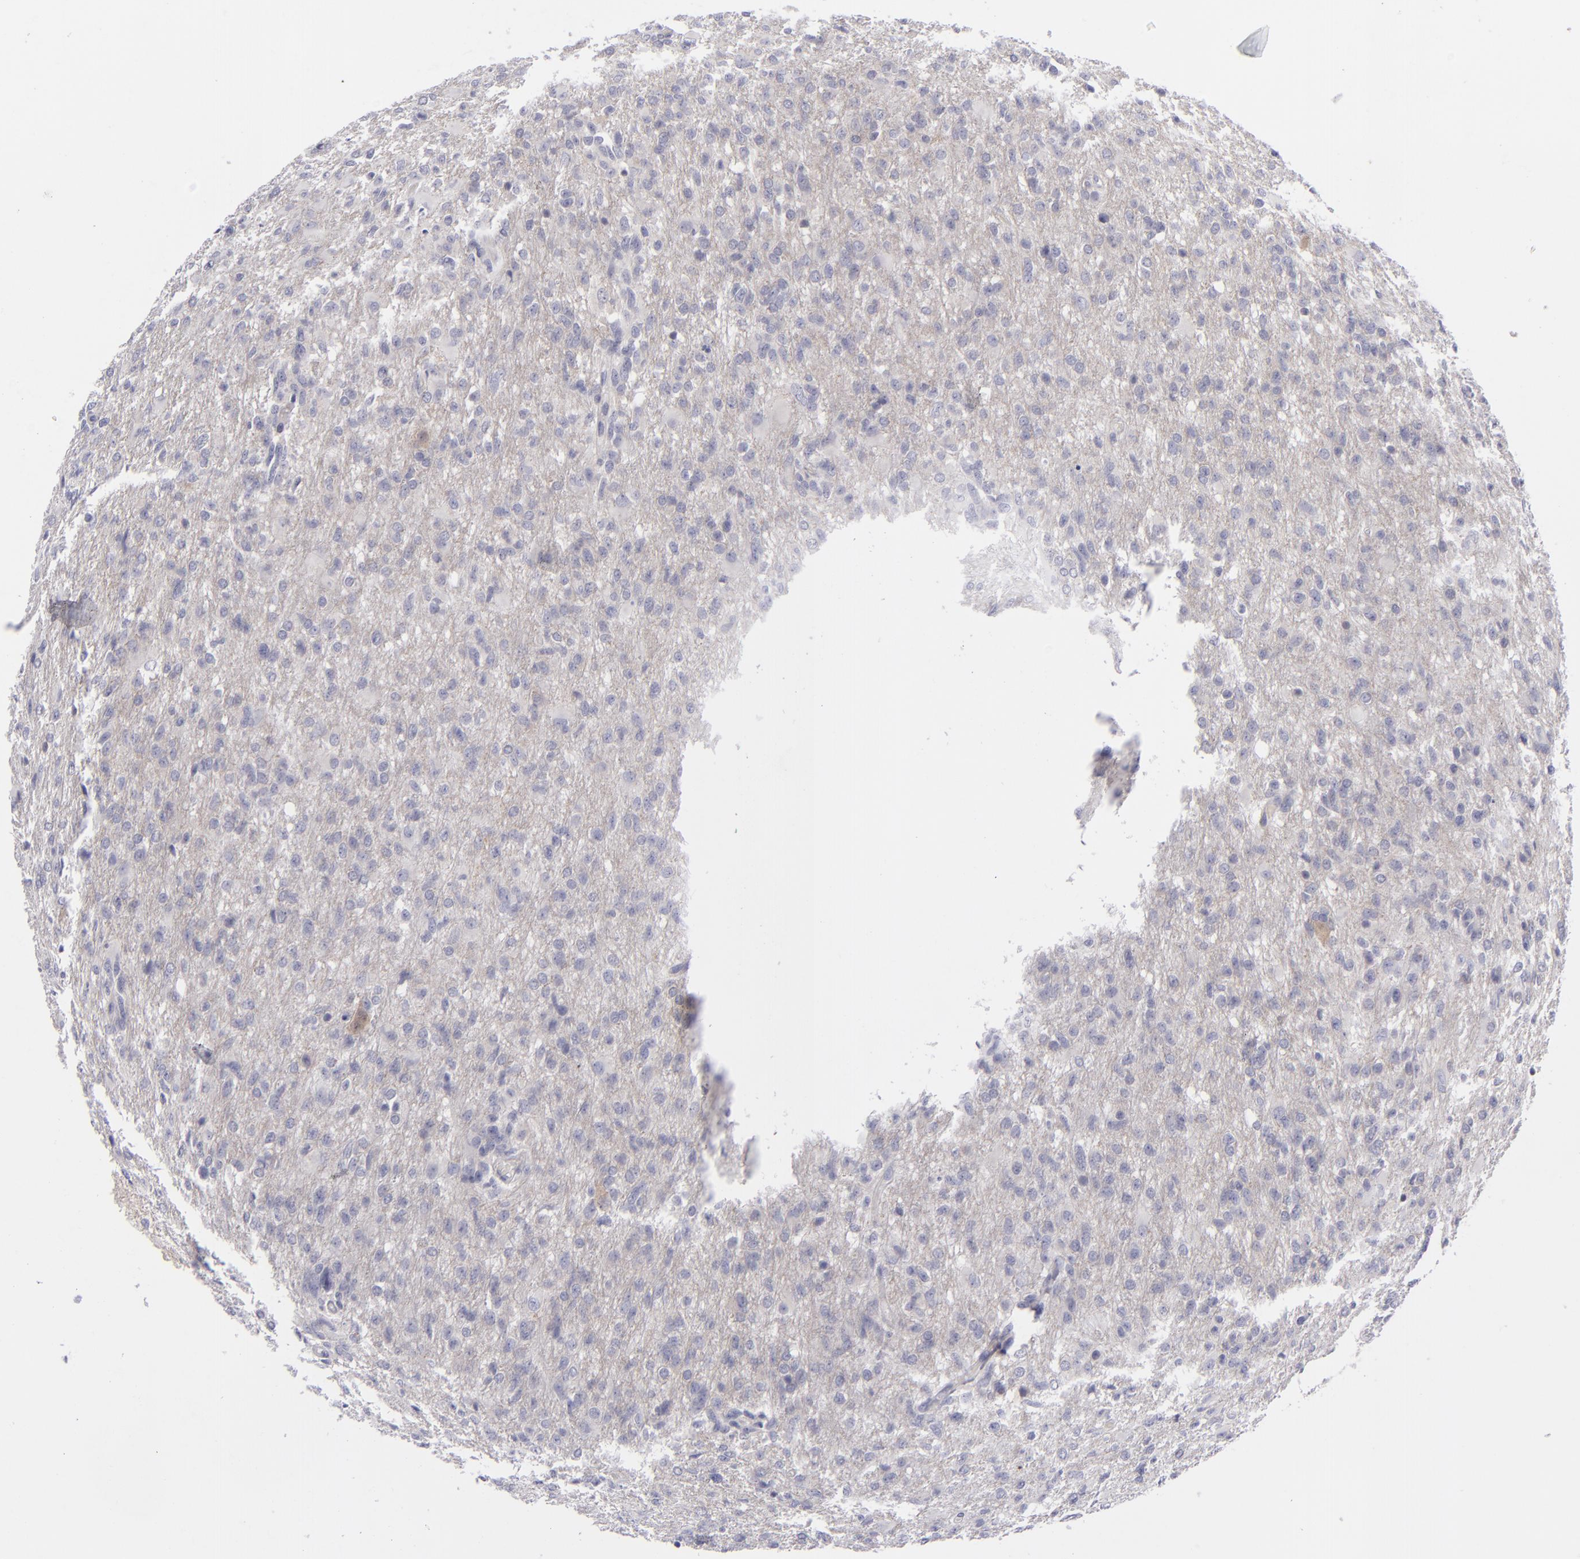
{"staining": {"intensity": "negative", "quantity": "none", "location": "none"}, "tissue": "glioma", "cell_type": "Tumor cells", "image_type": "cancer", "snomed": [{"axis": "morphology", "description": "Glioma, malignant, High grade"}, {"axis": "topography", "description": "Brain"}], "caption": "Glioma stained for a protein using immunohistochemistry reveals no positivity tumor cells.", "gene": "DLG4", "patient": {"sex": "male", "age": 68}}